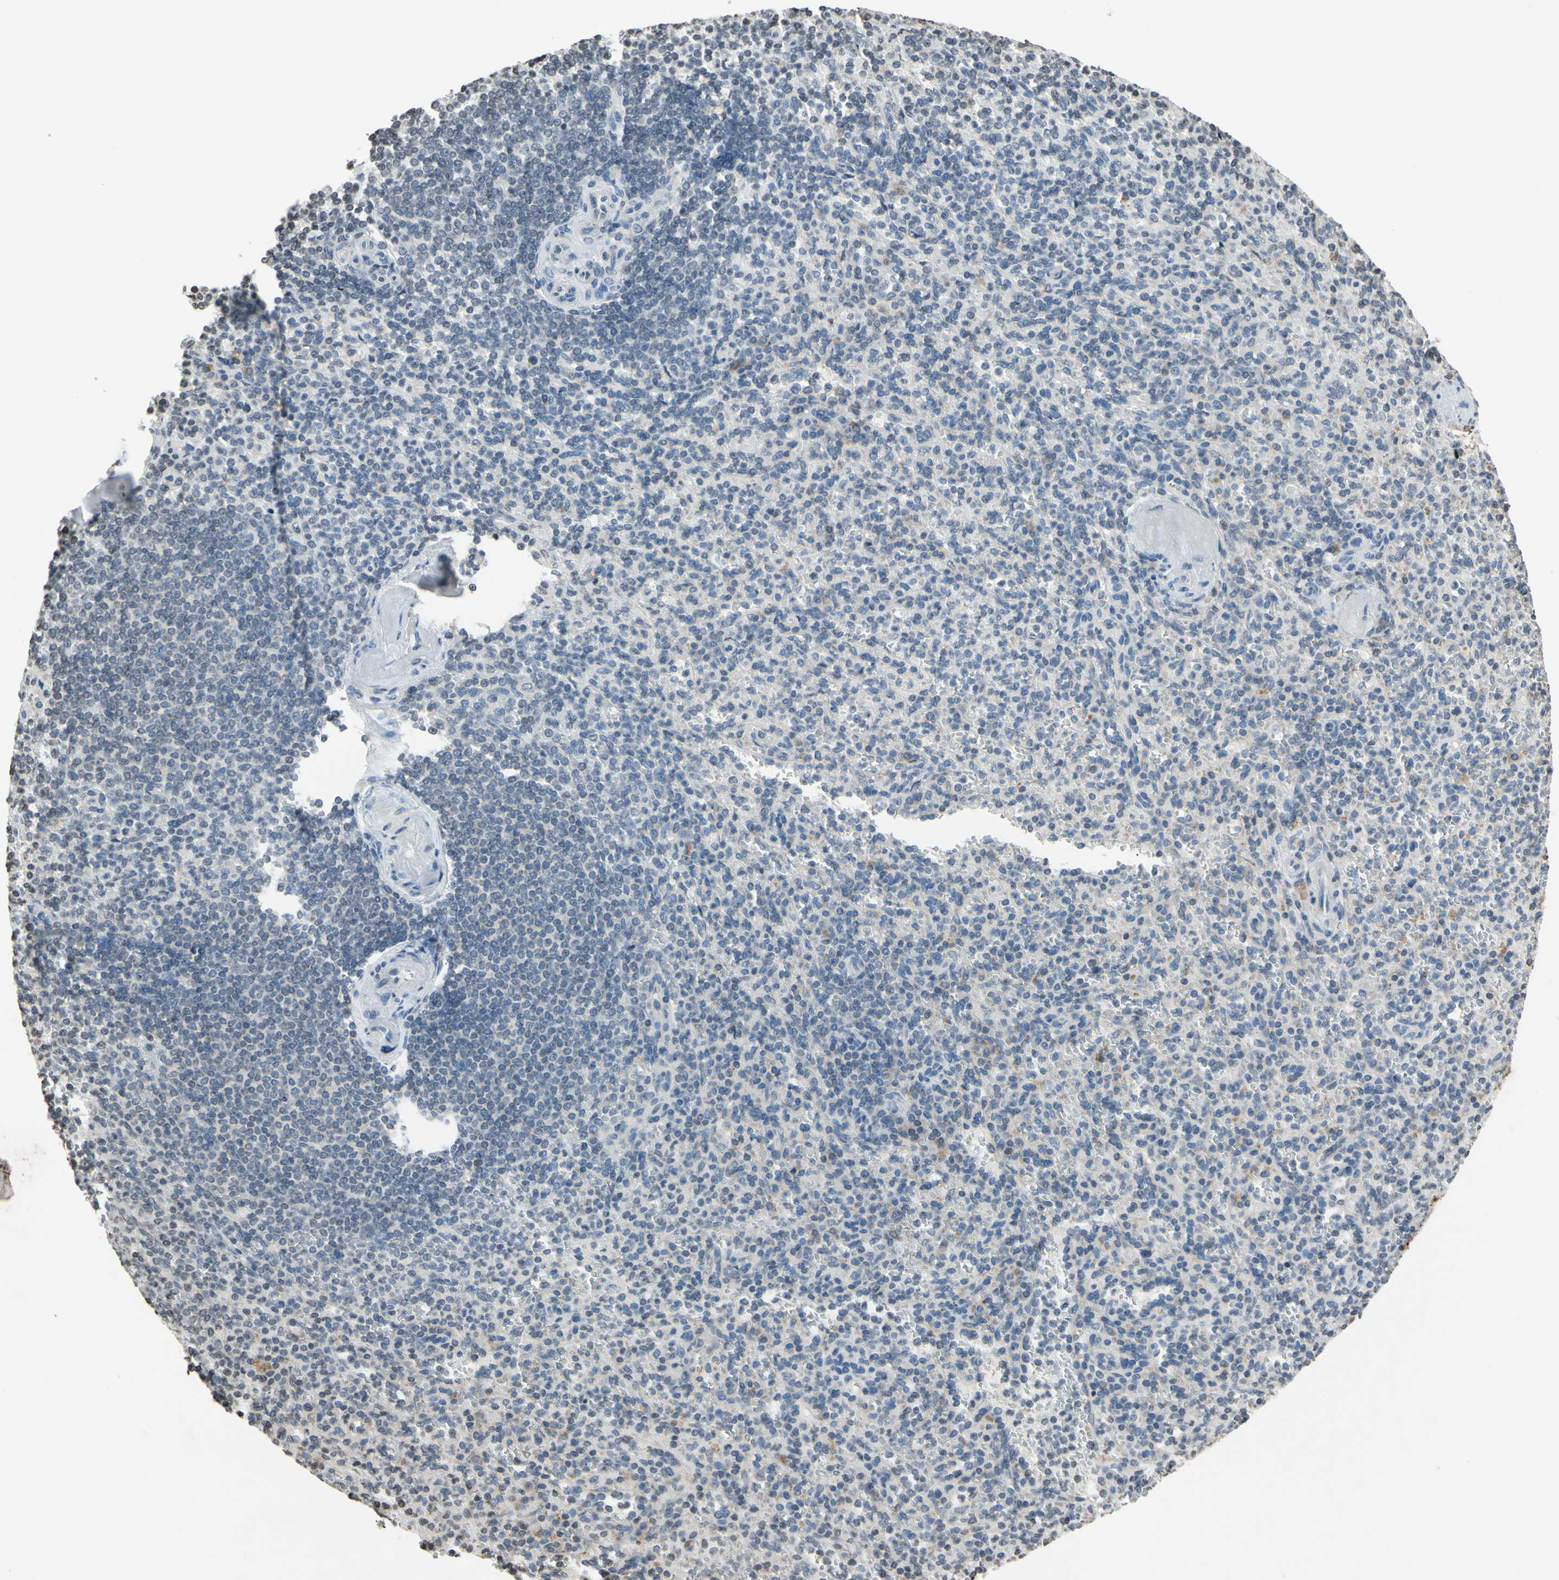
{"staining": {"intensity": "negative", "quantity": "none", "location": "none"}, "tissue": "spleen", "cell_type": "Cells in red pulp", "image_type": "normal", "snomed": [{"axis": "morphology", "description": "Normal tissue, NOS"}, {"axis": "topography", "description": "Spleen"}], "caption": "The image reveals no staining of cells in red pulp in unremarkable spleen.", "gene": "CLDN11", "patient": {"sex": "female", "age": 74}}